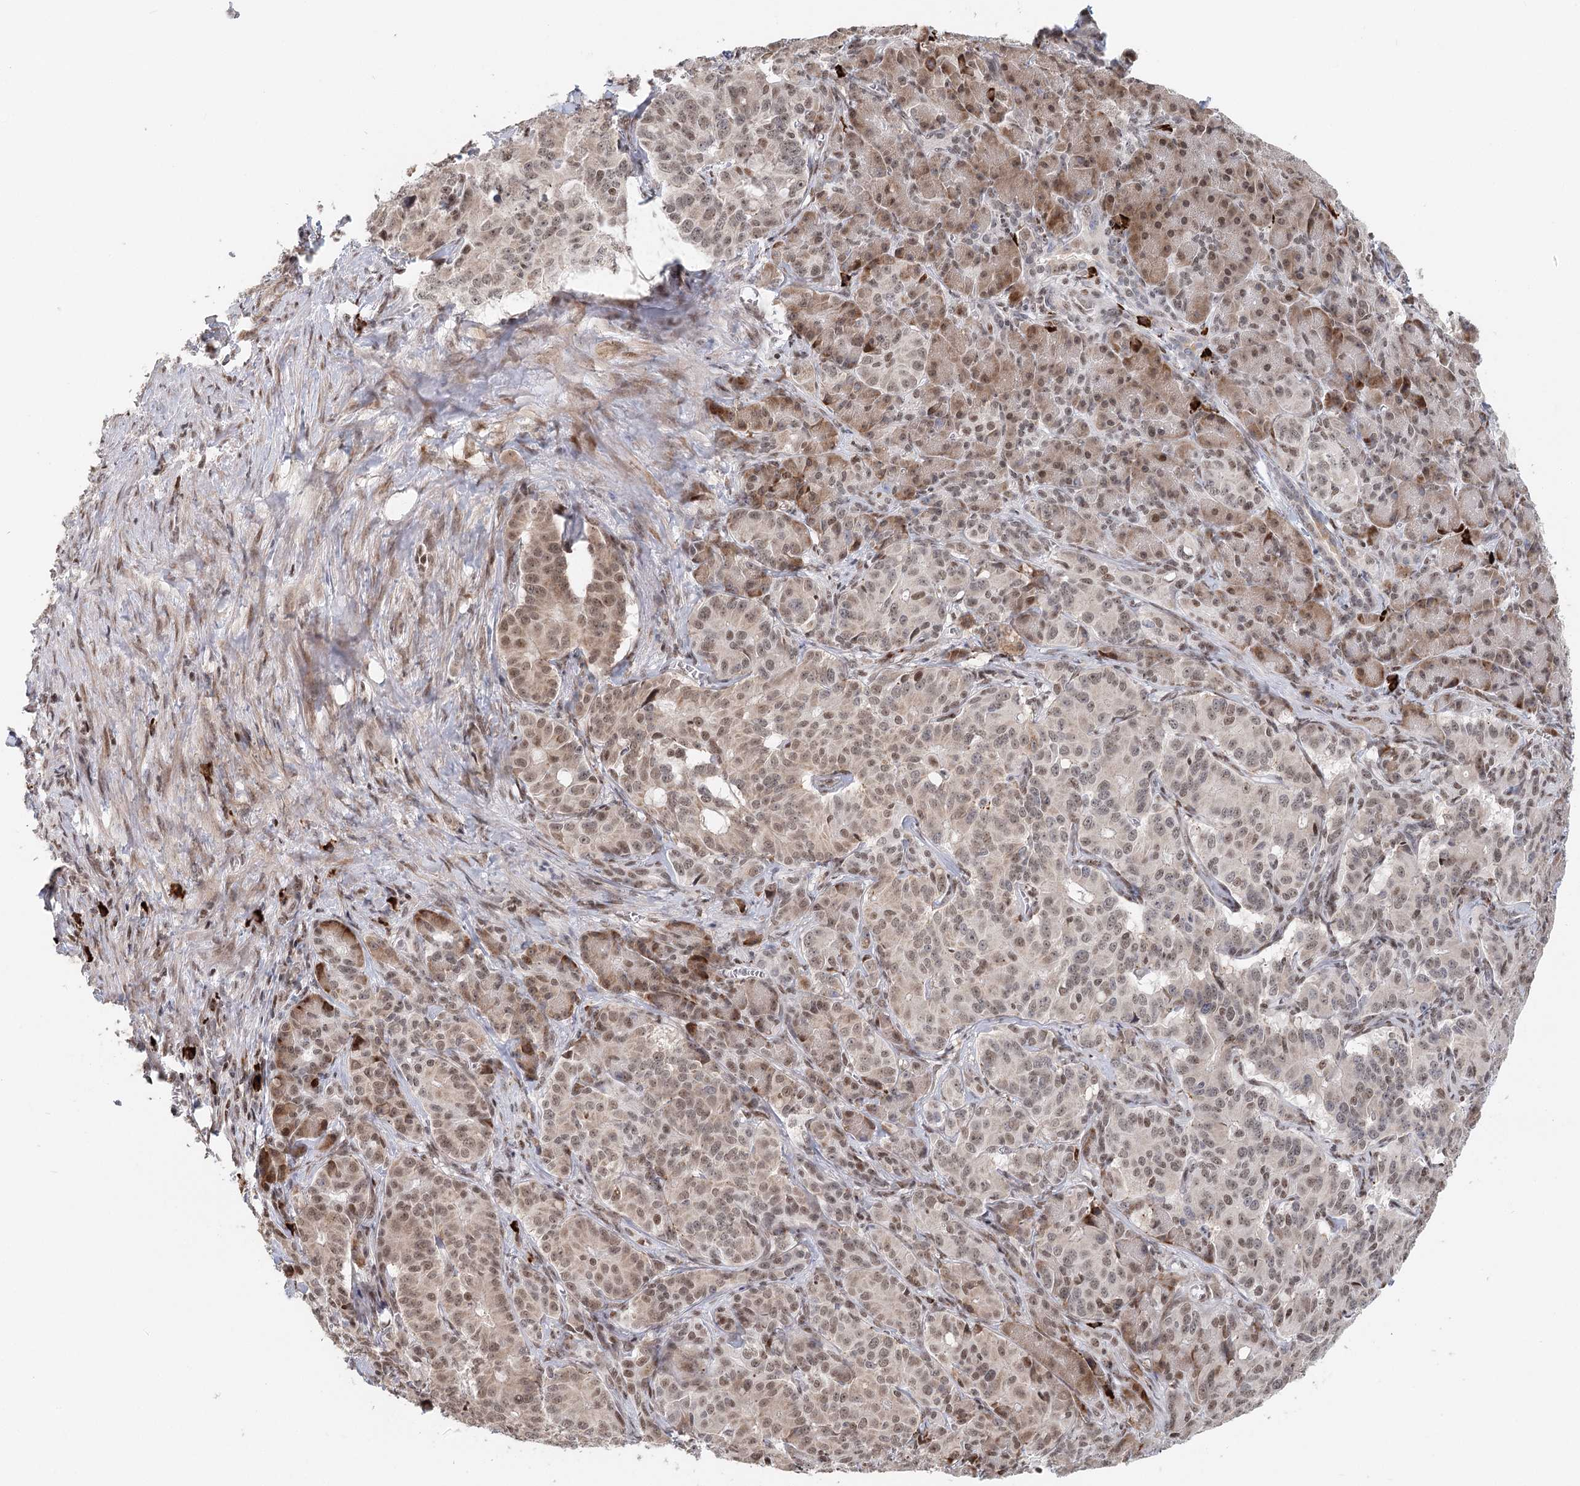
{"staining": {"intensity": "moderate", "quantity": ">75%", "location": "nuclear"}, "tissue": "pancreatic cancer", "cell_type": "Tumor cells", "image_type": "cancer", "snomed": [{"axis": "morphology", "description": "Adenocarcinoma, NOS"}, {"axis": "topography", "description": "Pancreas"}], "caption": "Human adenocarcinoma (pancreatic) stained for a protein (brown) exhibits moderate nuclear positive staining in approximately >75% of tumor cells.", "gene": "BNIP5", "patient": {"sex": "female", "age": 74}}